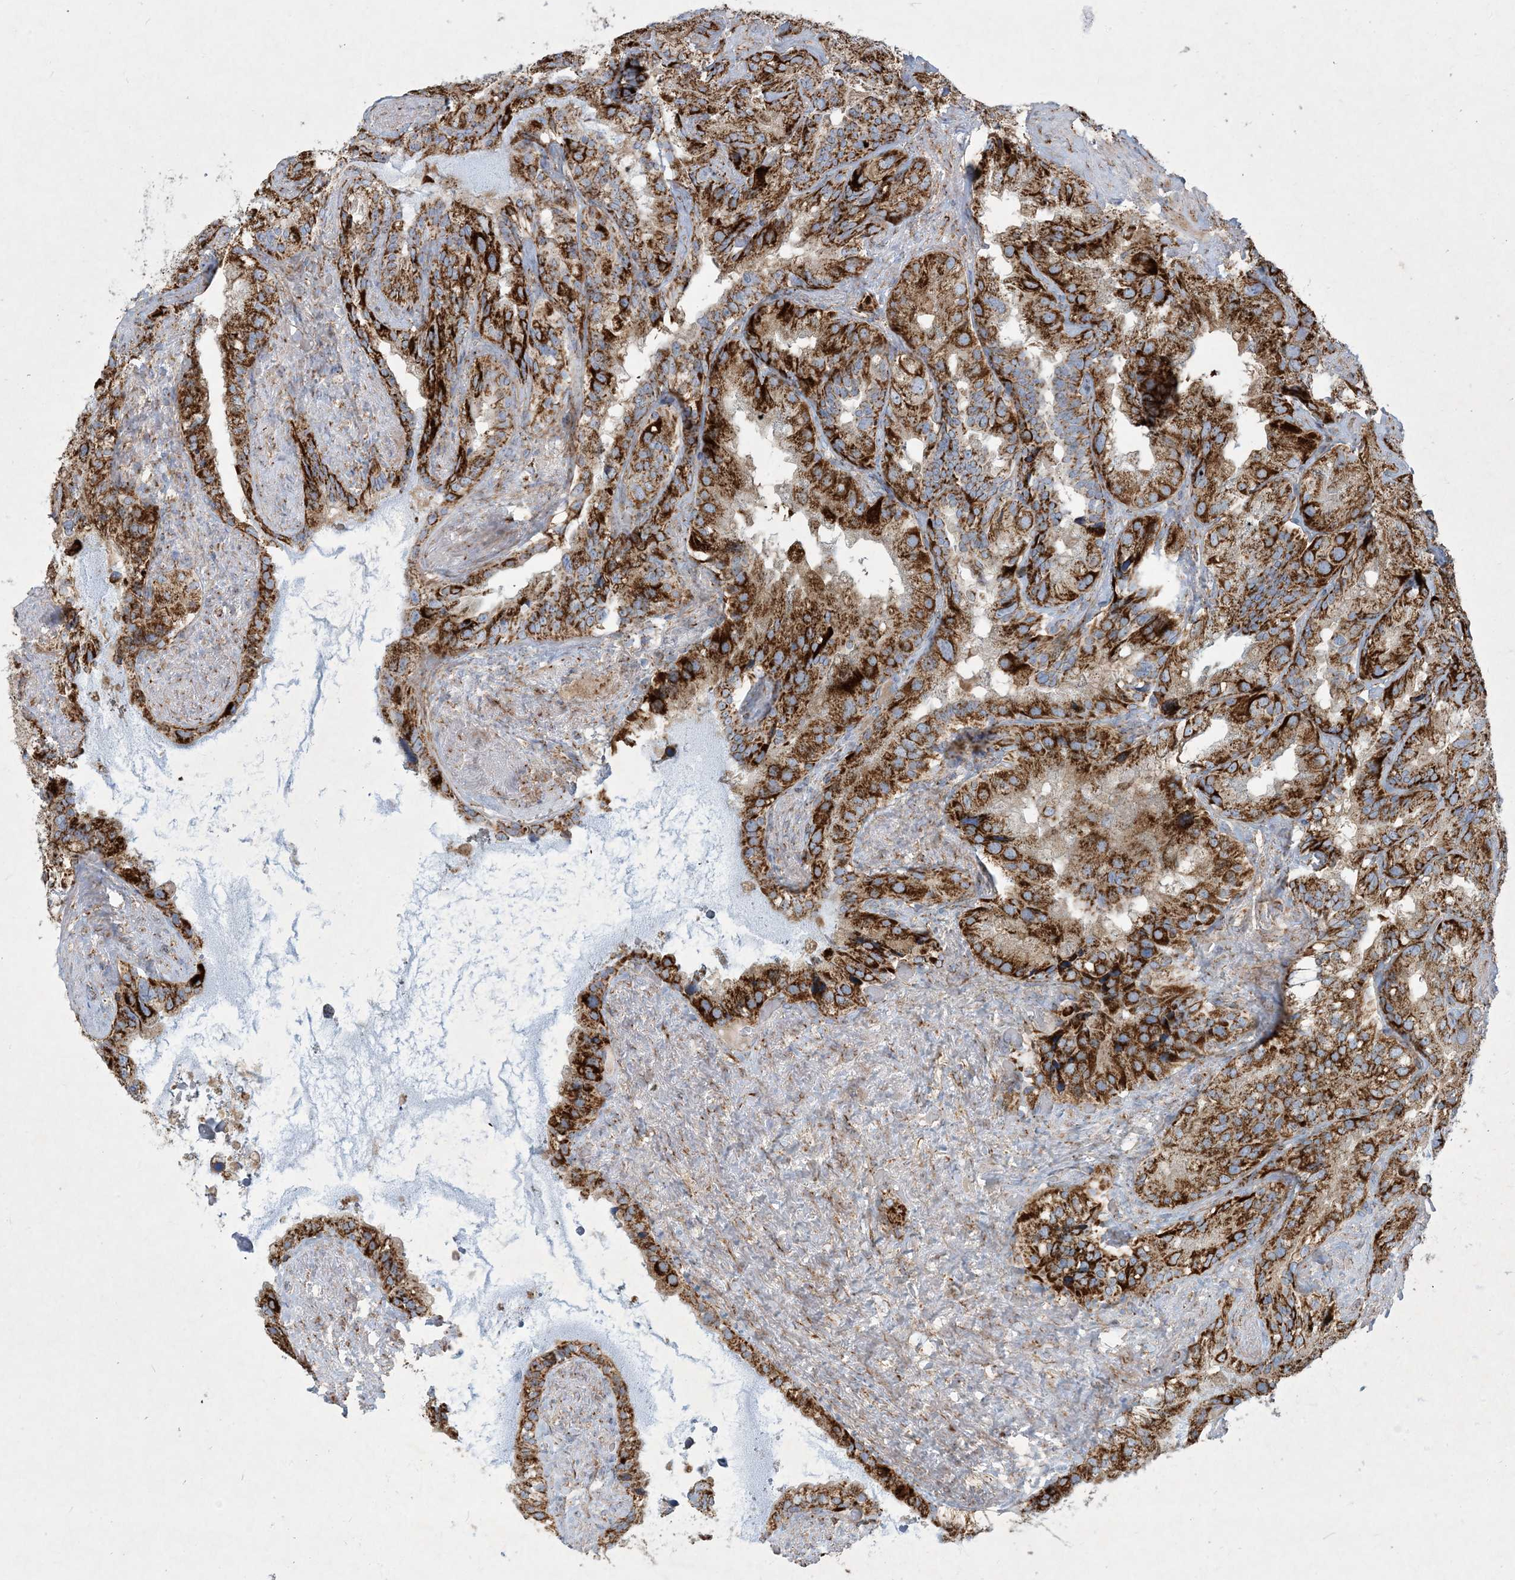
{"staining": {"intensity": "strong", "quantity": ">75%", "location": "cytoplasmic/membranous"}, "tissue": "seminal vesicle", "cell_type": "Glandular cells", "image_type": "normal", "snomed": [{"axis": "morphology", "description": "Normal tissue, NOS"}, {"axis": "topography", "description": "Prostate"}, {"axis": "topography", "description": "Seminal veicle"}], "caption": "Brown immunohistochemical staining in benign human seminal vesicle demonstrates strong cytoplasmic/membranous positivity in approximately >75% of glandular cells.", "gene": "BEND4", "patient": {"sex": "male", "age": 68}}